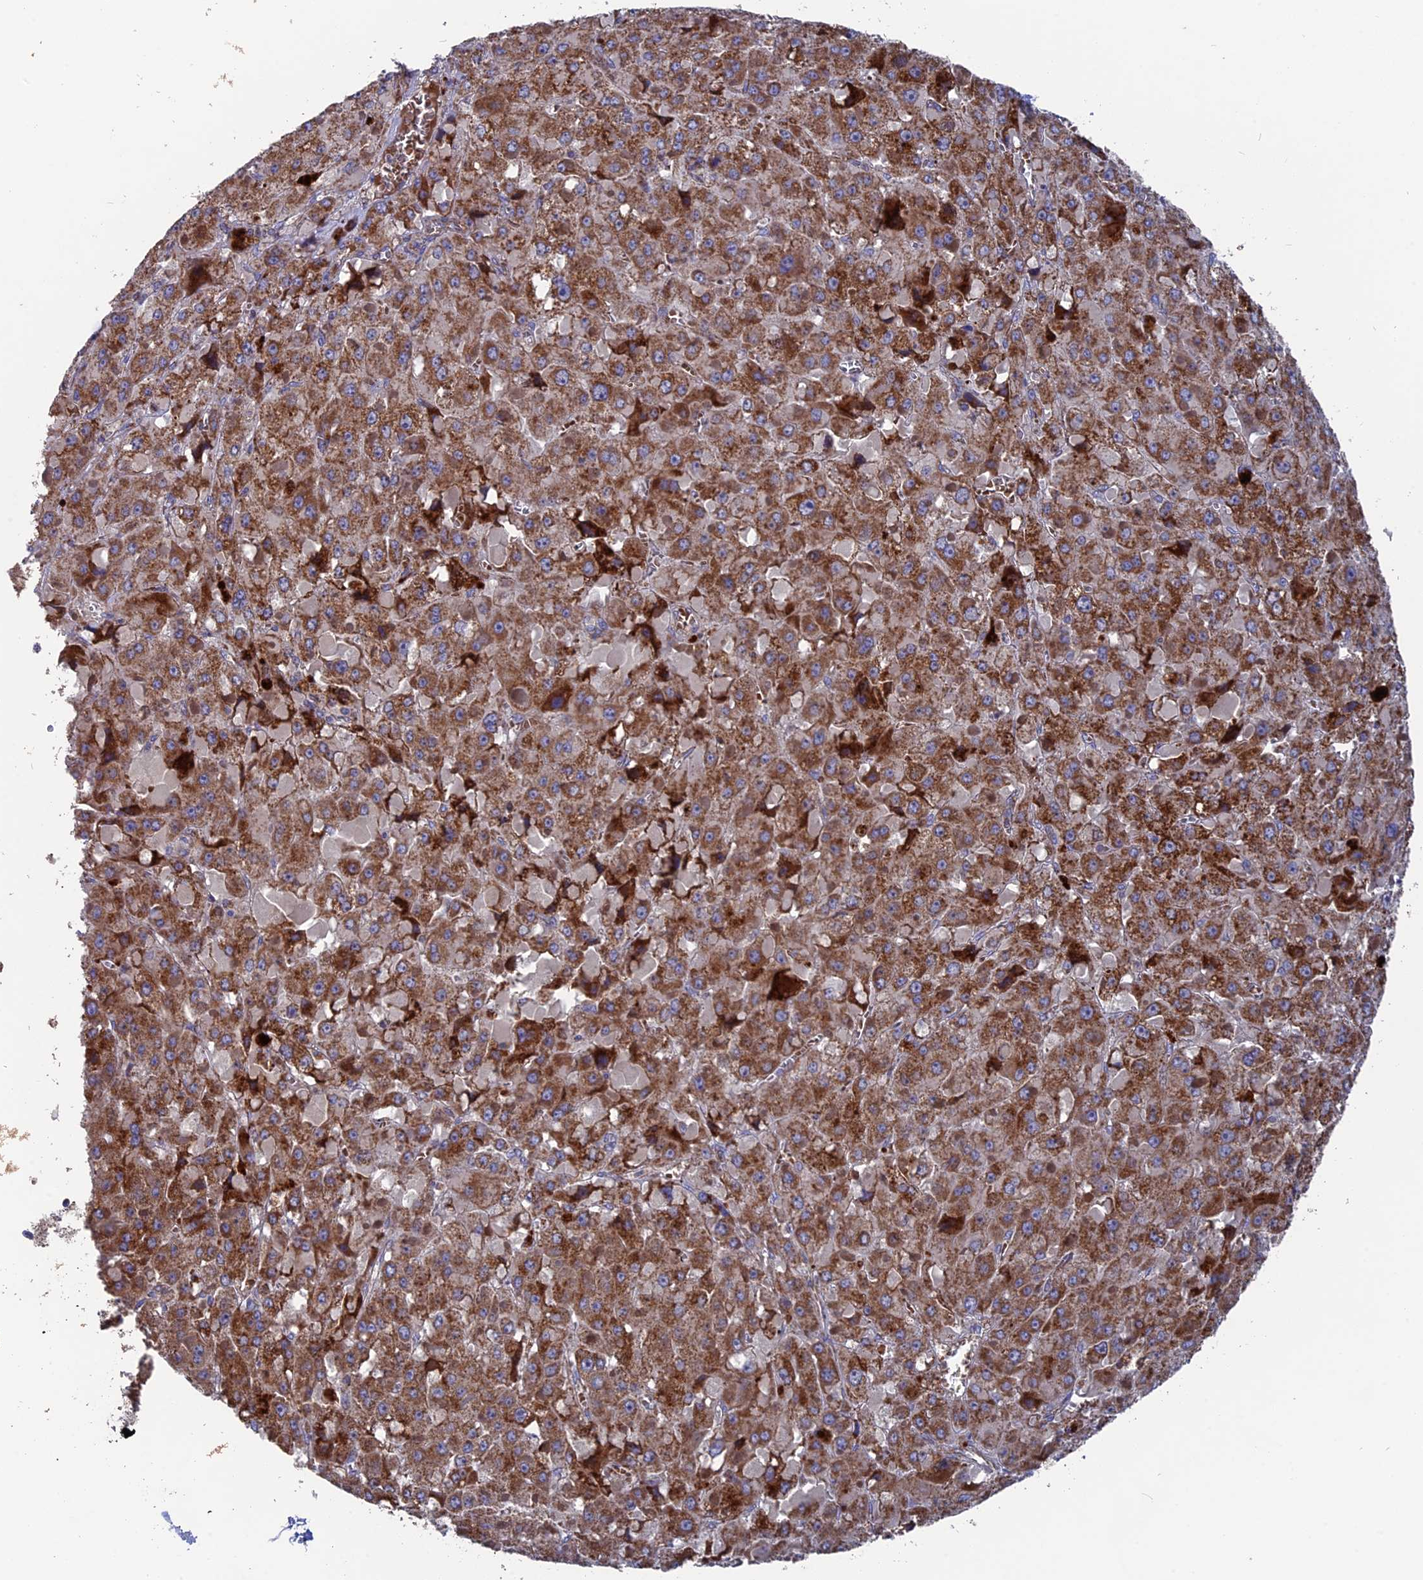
{"staining": {"intensity": "moderate", "quantity": ">75%", "location": "cytoplasmic/membranous"}, "tissue": "liver cancer", "cell_type": "Tumor cells", "image_type": "cancer", "snomed": [{"axis": "morphology", "description": "Carcinoma, Hepatocellular, NOS"}, {"axis": "topography", "description": "Liver"}], "caption": "Immunohistochemical staining of human liver cancer (hepatocellular carcinoma) reveals medium levels of moderate cytoplasmic/membranous staining in approximately >75% of tumor cells. (Brightfield microscopy of DAB IHC at high magnification).", "gene": "TGFA", "patient": {"sex": "female", "age": 73}}